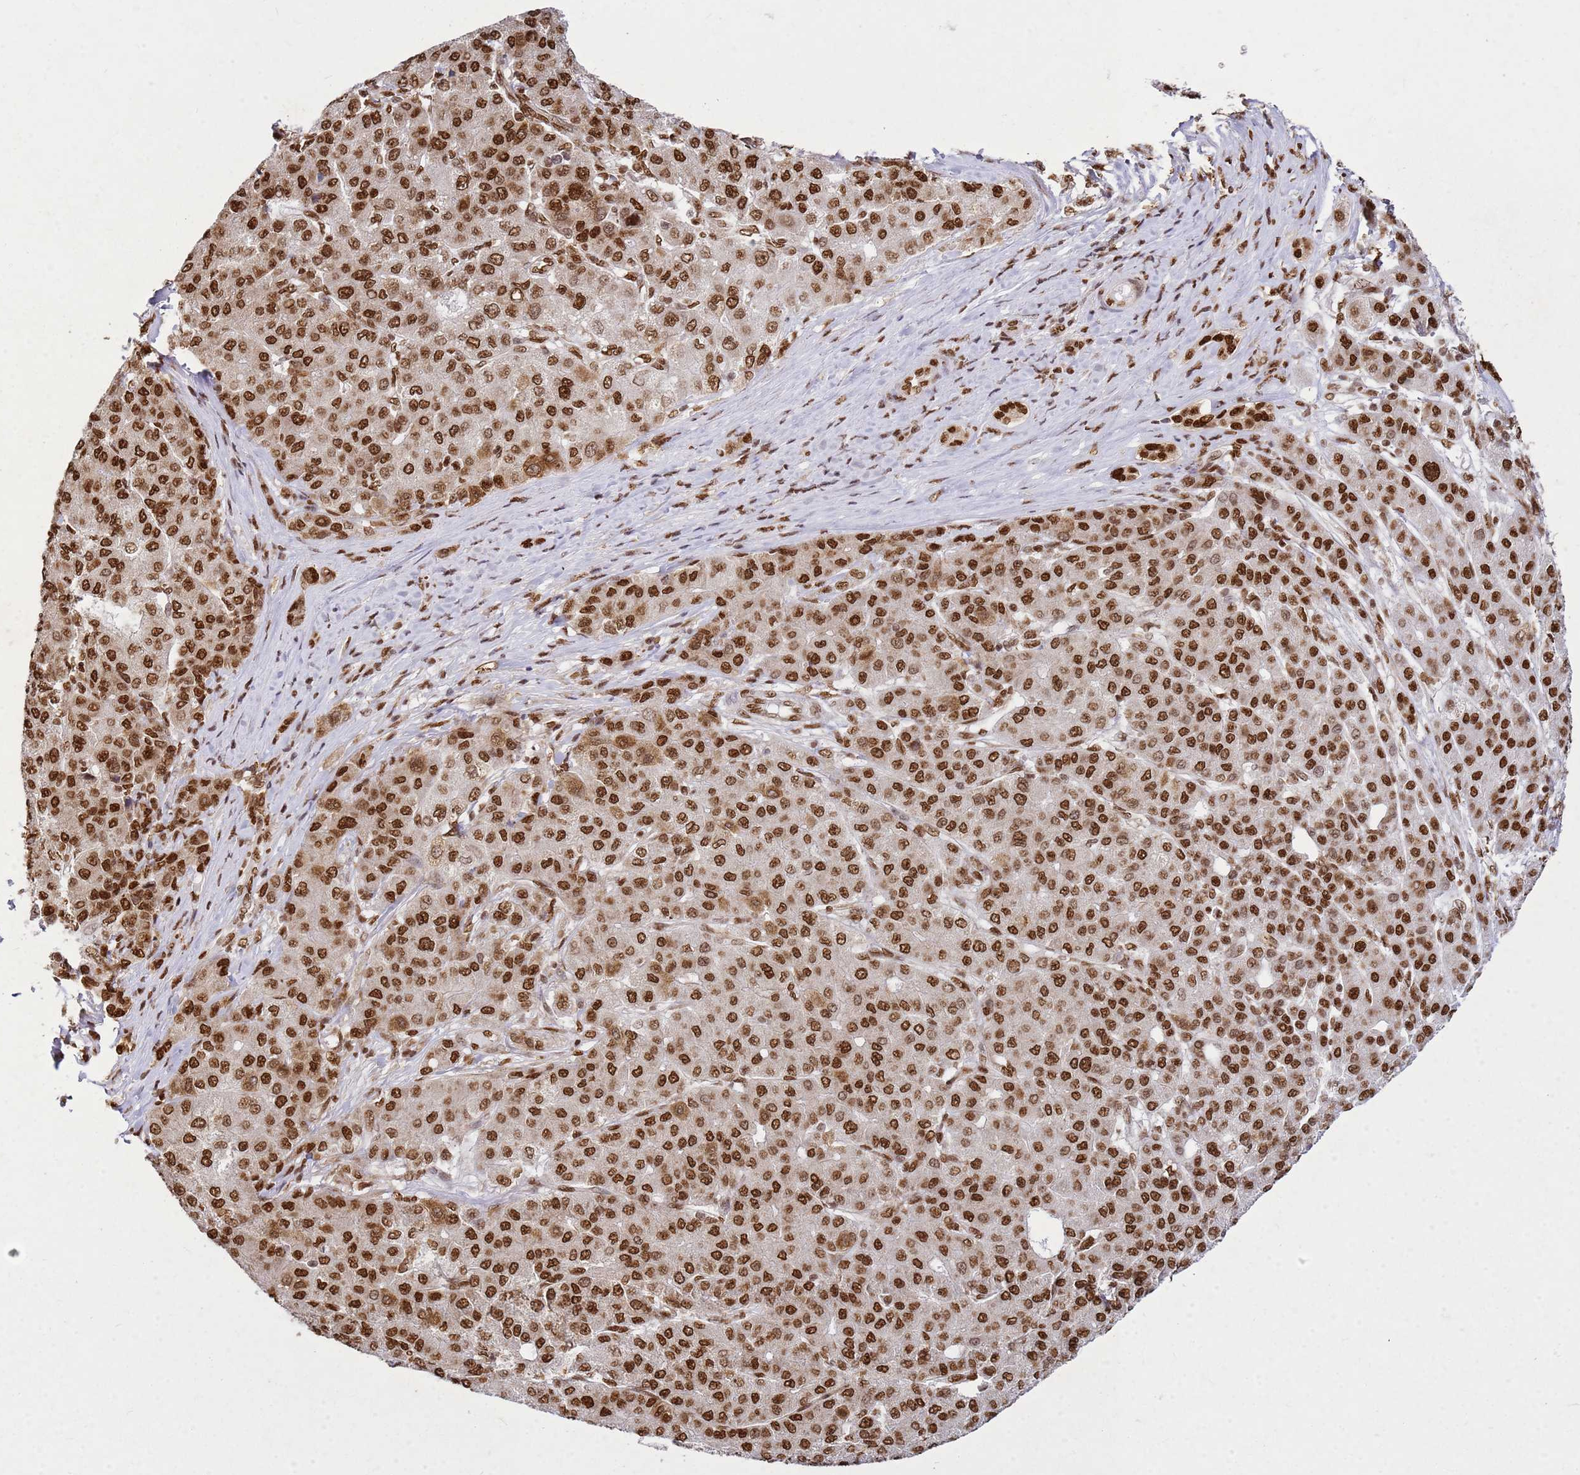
{"staining": {"intensity": "strong", "quantity": ">75%", "location": "nuclear"}, "tissue": "liver cancer", "cell_type": "Tumor cells", "image_type": "cancer", "snomed": [{"axis": "morphology", "description": "Carcinoma, Hepatocellular, NOS"}, {"axis": "topography", "description": "Liver"}], "caption": "Liver hepatocellular carcinoma tissue displays strong nuclear positivity in approximately >75% of tumor cells, visualized by immunohistochemistry.", "gene": "APEX1", "patient": {"sex": "male", "age": 65}}